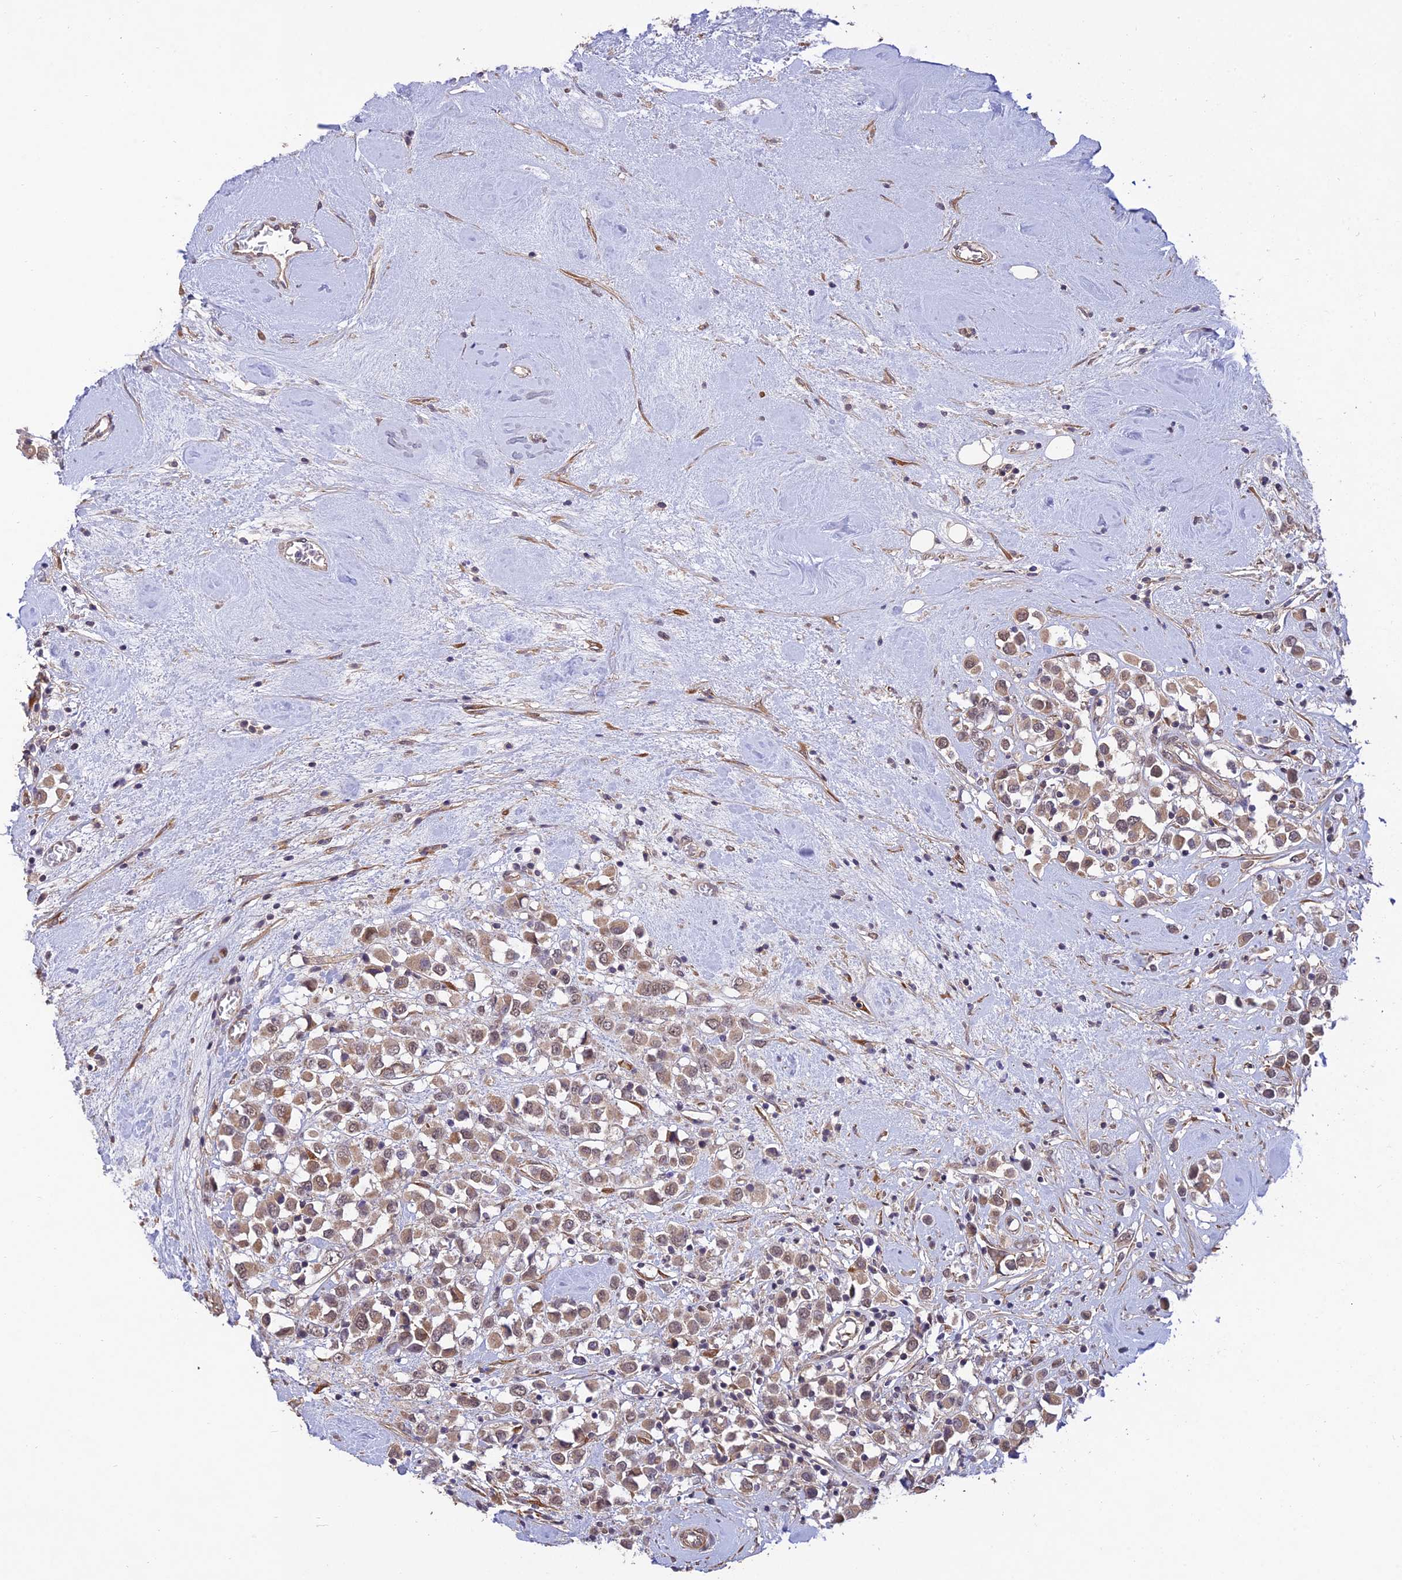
{"staining": {"intensity": "moderate", "quantity": ">75%", "location": "cytoplasmic/membranous,nuclear"}, "tissue": "breast cancer", "cell_type": "Tumor cells", "image_type": "cancer", "snomed": [{"axis": "morphology", "description": "Duct carcinoma"}, {"axis": "topography", "description": "Breast"}], "caption": "Breast invasive ductal carcinoma stained for a protein (brown) demonstrates moderate cytoplasmic/membranous and nuclear positive staining in about >75% of tumor cells.", "gene": "PAGR1", "patient": {"sex": "female", "age": 61}}